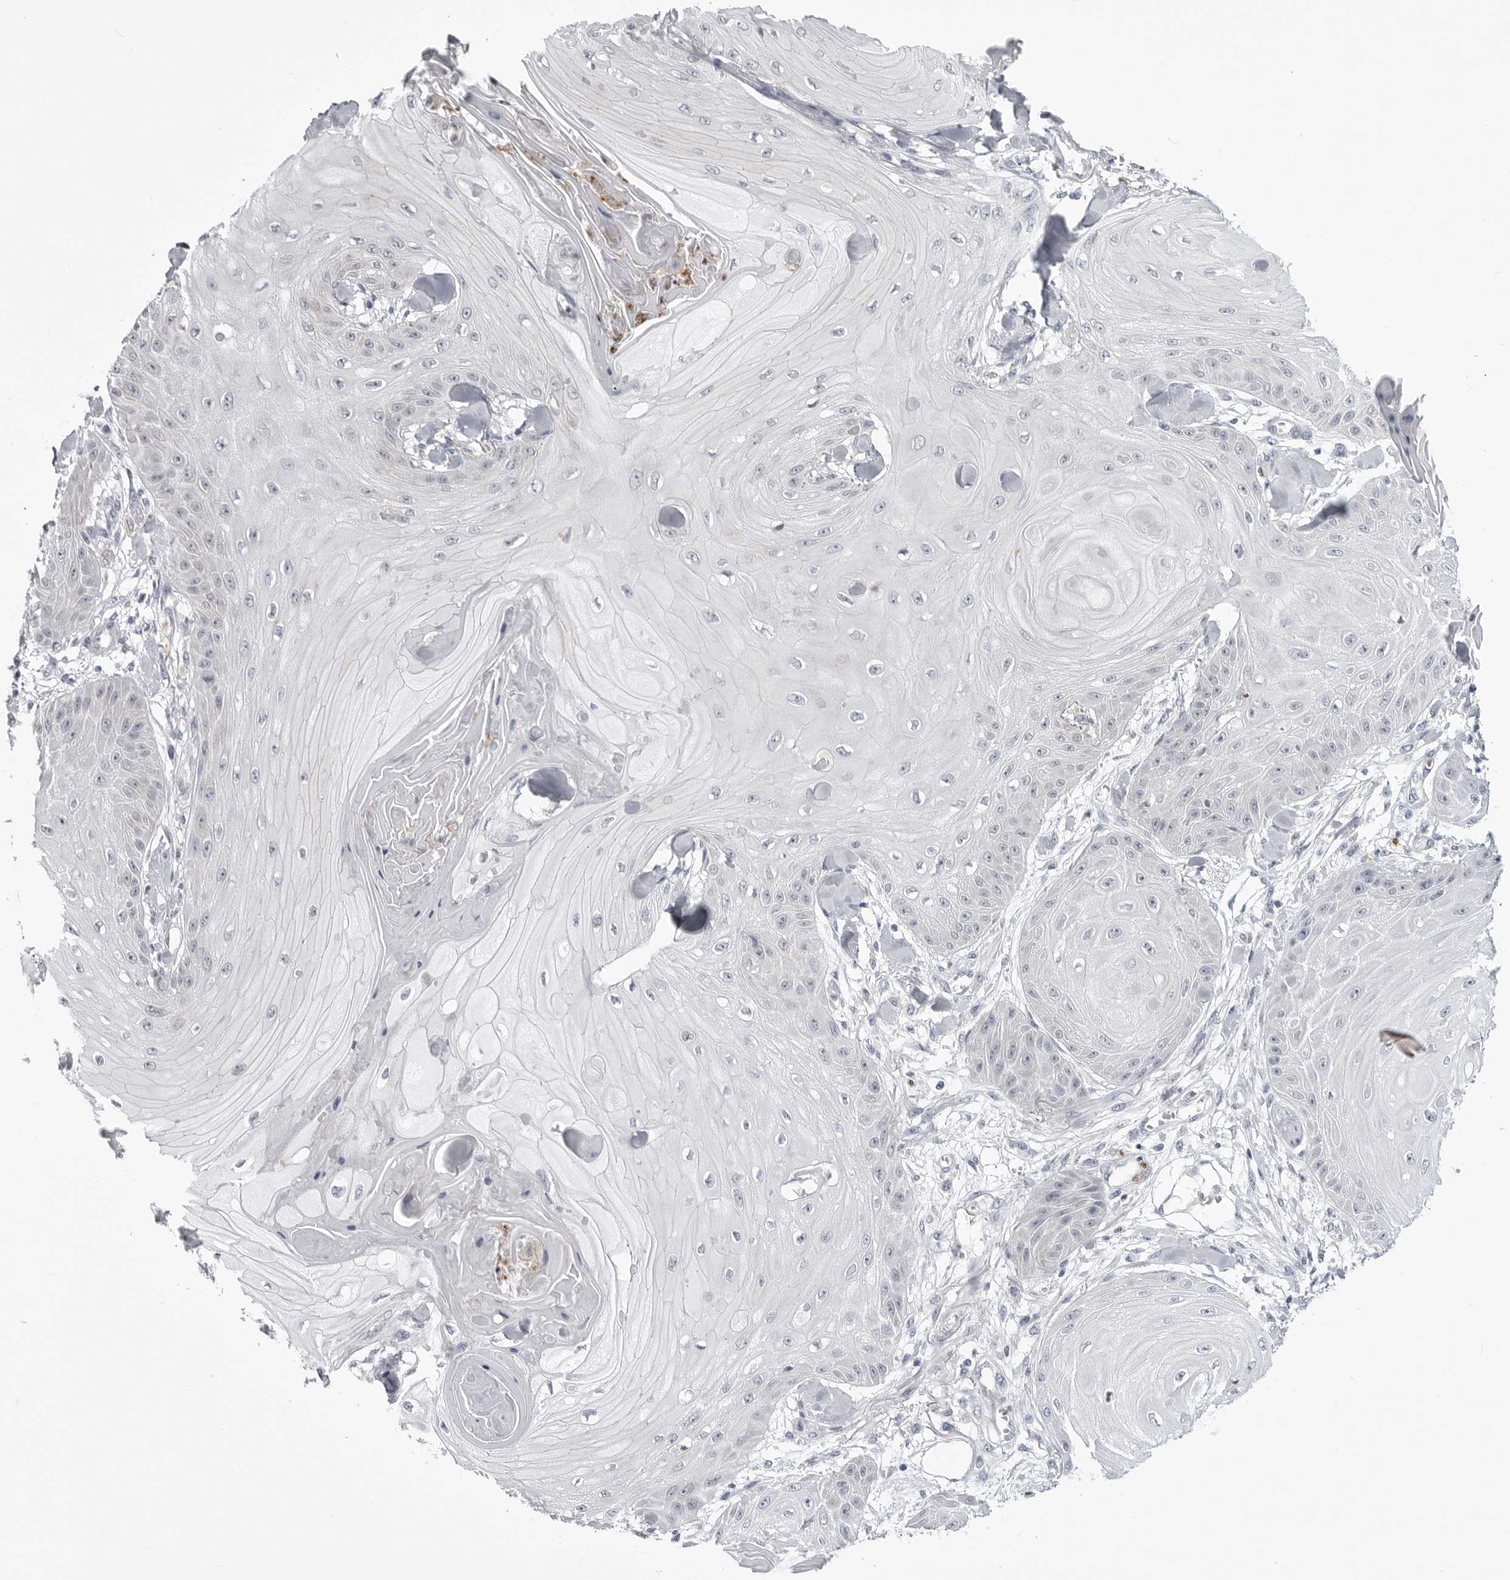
{"staining": {"intensity": "negative", "quantity": "none", "location": "none"}, "tissue": "skin cancer", "cell_type": "Tumor cells", "image_type": "cancer", "snomed": [{"axis": "morphology", "description": "Squamous cell carcinoma, NOS"}, {"axis": "topography", "description": "Skin"}], "caption": "Tumor cells show no significant staining in skin squamous cell carcinoma.", "gene": "STAP2", "patient": {"sex": "male", "age": 74}}